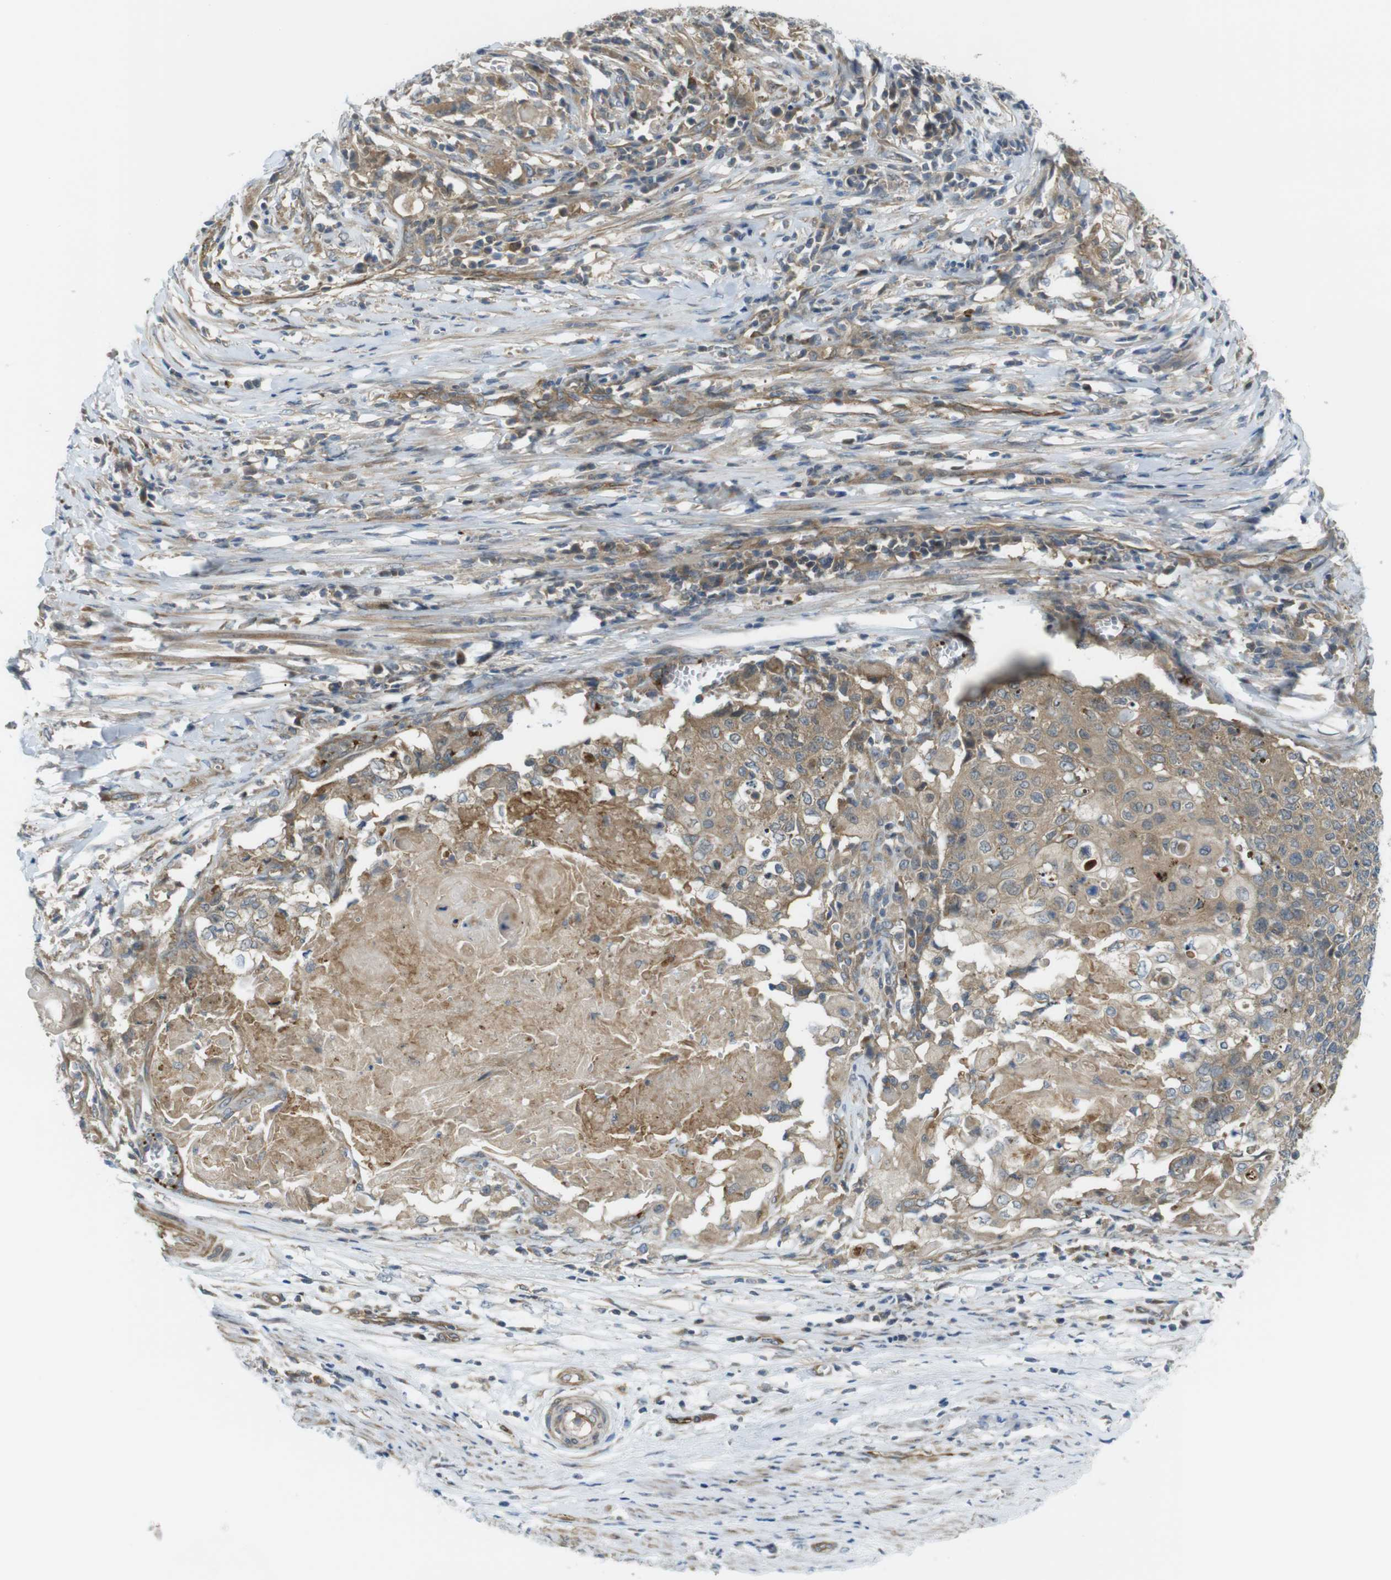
{"staining": {"intensity": "moderate", "quantity": ">75%", "location": "cytoplasmic/membranous"}, "tissue": "cervical cancer", "cell_type": "Tumor cells", "image_type": "cancer", "snomed": [{"axis": "morphology", "description": "Squamous cell carcinoma, NOS"}, {"axis": "topography", "description": "Cervix"}], "caption": "Squamous cell carcinoma (cervical) stained with a protein marker demonstrates moderate staining in tumor cells.", "gene": "TSC1", "patient": {"sex": "female", "age": 39}}